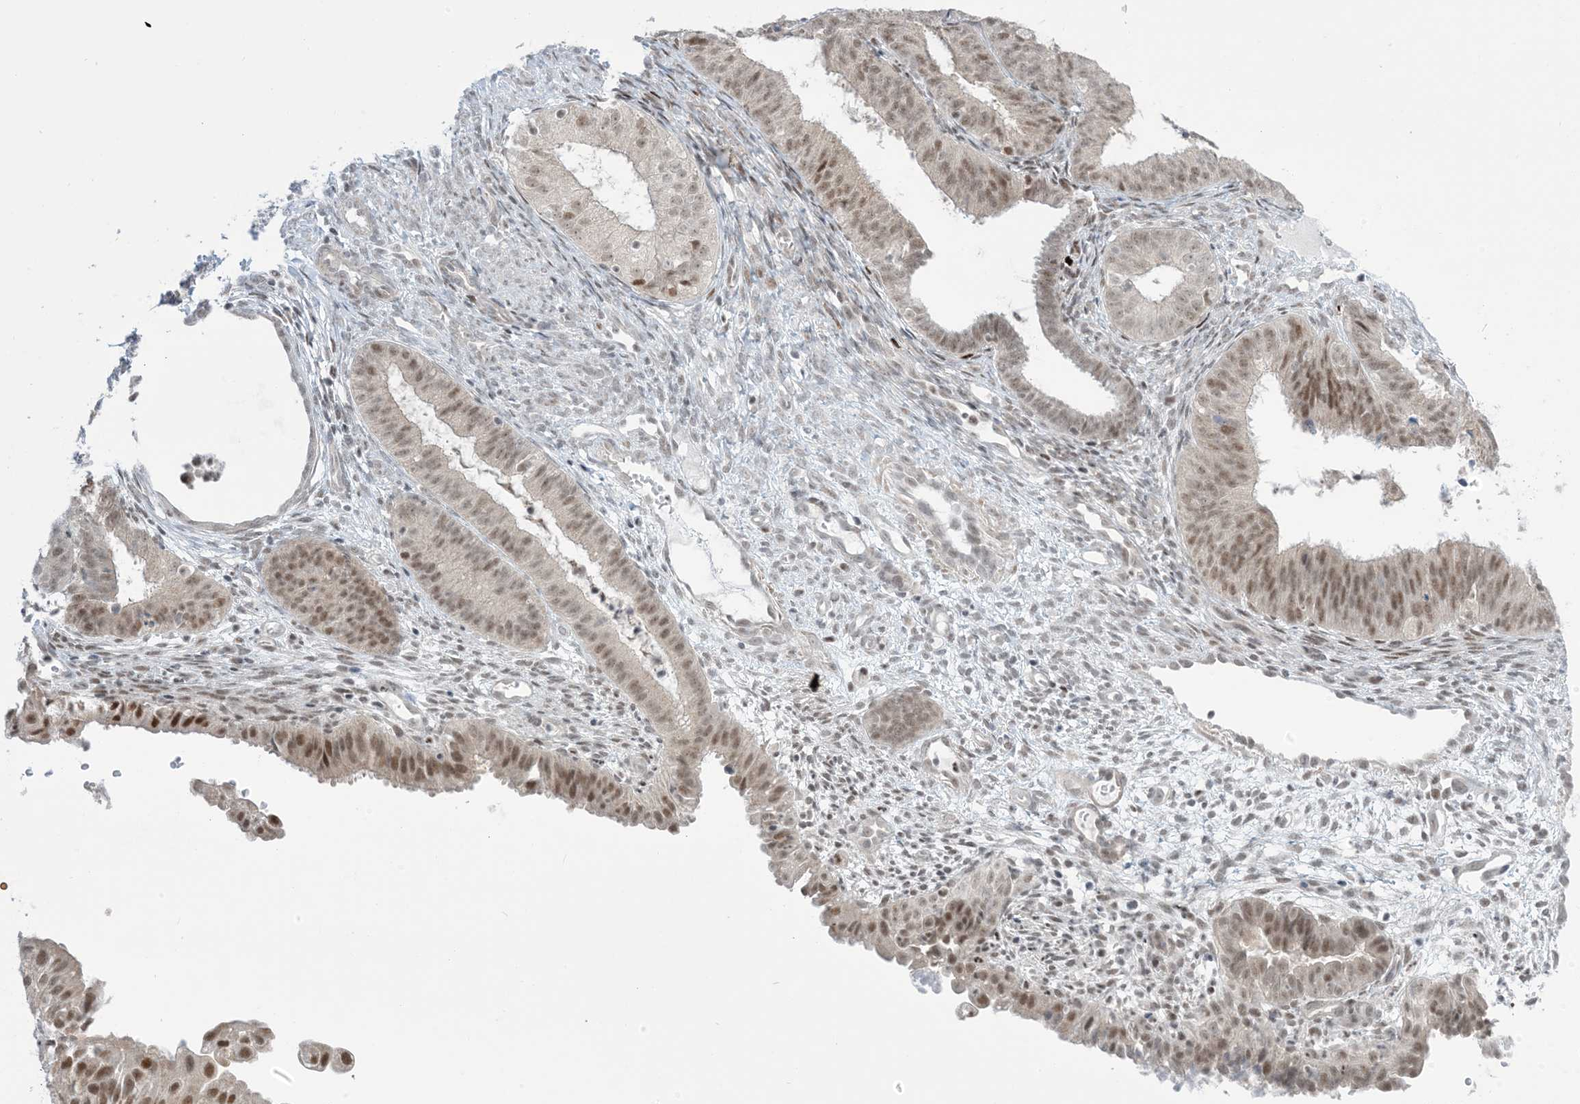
{"staining": {"intensity": "moderate", "quantity": "25%-75%", "location": "nuclear"}, "tissue": "endometrial cancer", "cell_type": "Tumor cells", "image_type": "cancer", "snomed": [{"axis": "morphology", "description": "Adenocarcinoma, NOS"}, {"axis": "topography", "description": "Endometrium"}], "caption": "Immunohistochemical staining of adenocarcinoma (endometrial) shows moderate nuclear protein staining in about 25%-75% of tumor cells.", "gene": "TFPT", "patient": {"sex": "female", "age": 51}}